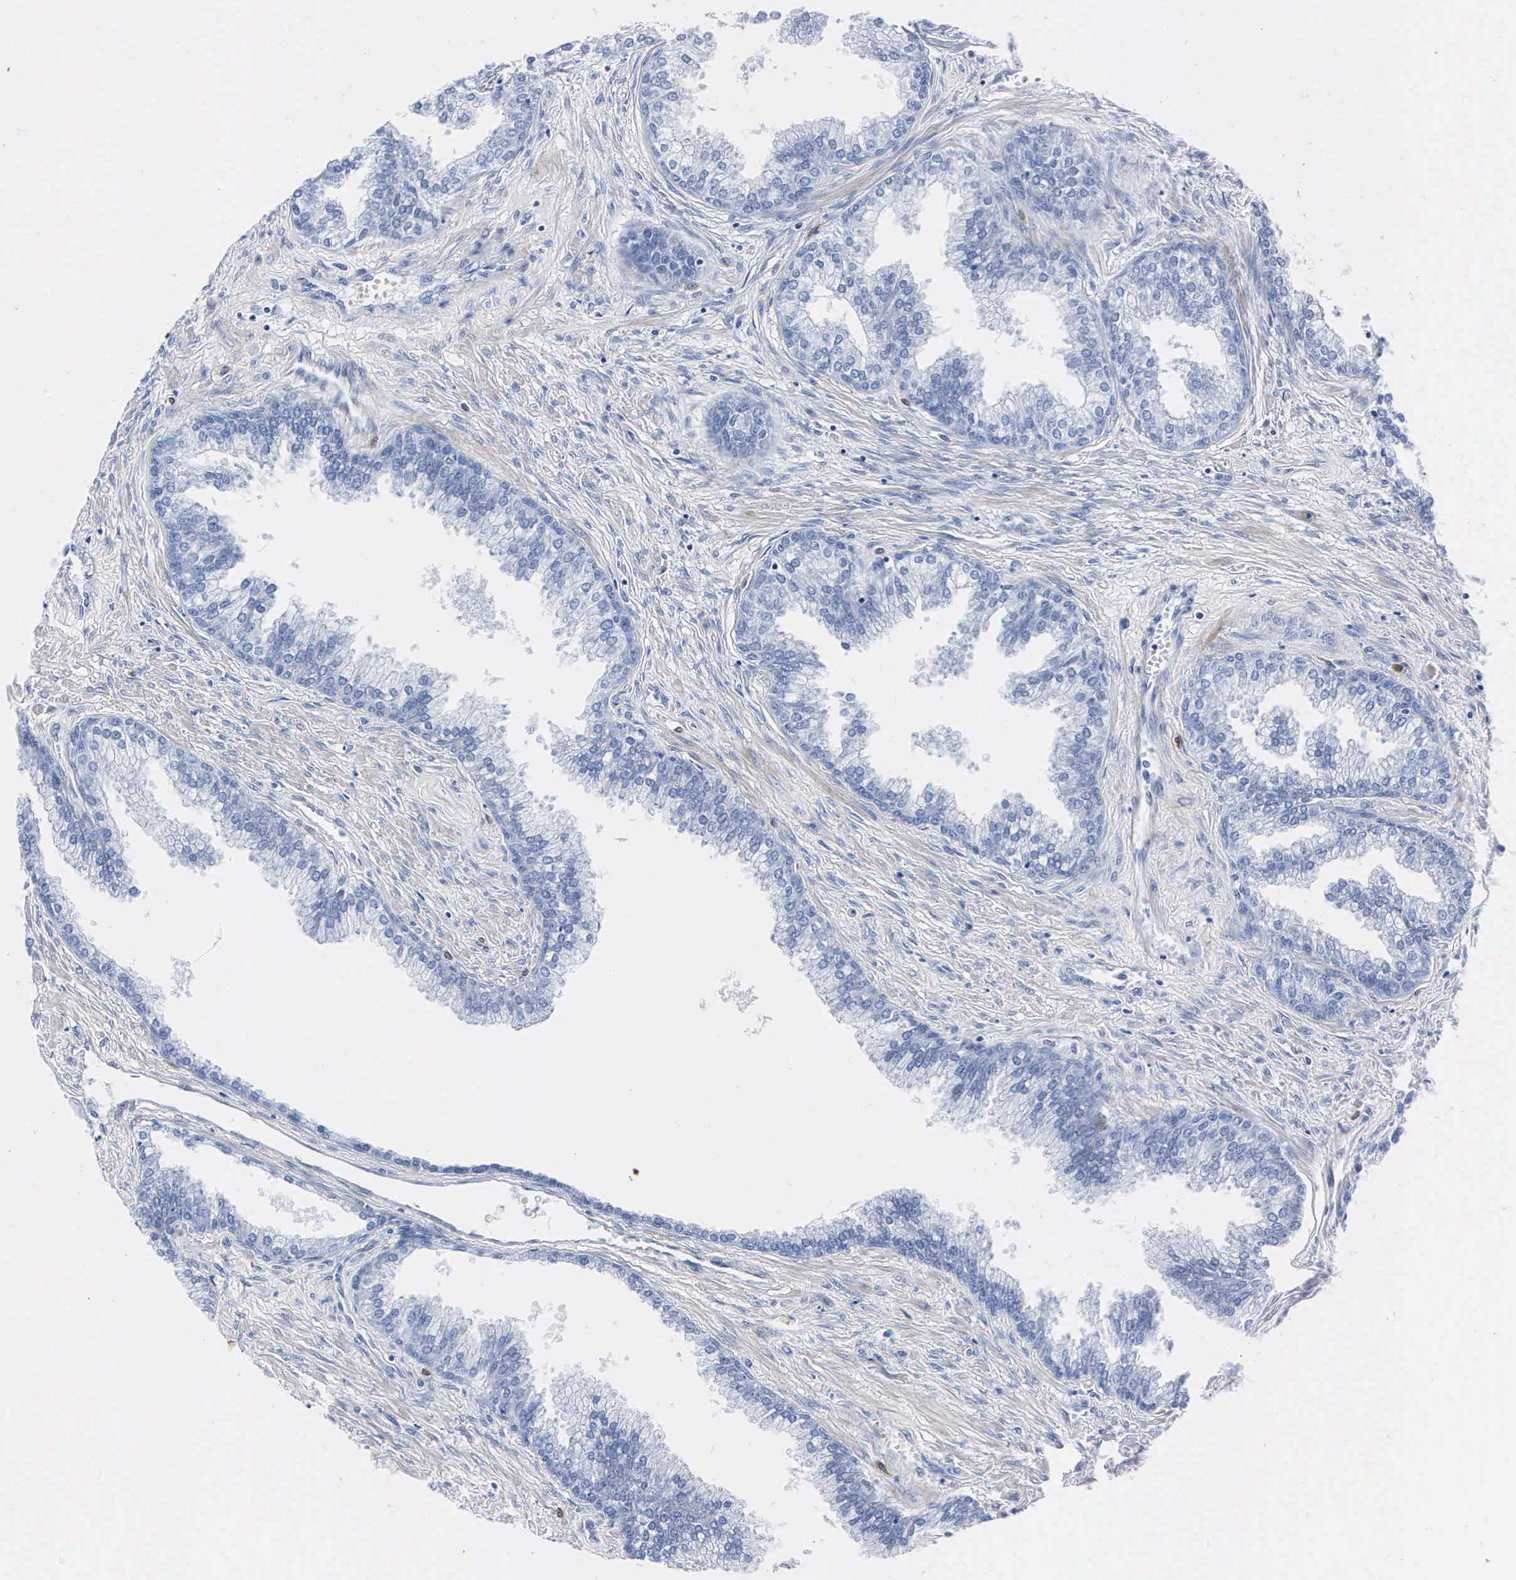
{"staining": {"intensity": "moderate", "quantity": "<25%", "location": "cytoplasmic/membranous"}, "tissue": "prostate", "cell_type": "Glandular cells", "image_type": "normal", "snomed": [{"axis": "morphology", "description": "Normal tissue, NOS"}, {"axis": "topography", "description": "Prostate"}], "caption": "The histopathology image displays immunohistochemical staining of benign prostate. There is moderate cytoplasmic/membranous staining is identified in approximately <25% of glandular cells. (brown staining indicates protein expression, while blue staining denotes nuclei).", "gene": "ENO2", "patient": {"sex": "male", "age": 68}}